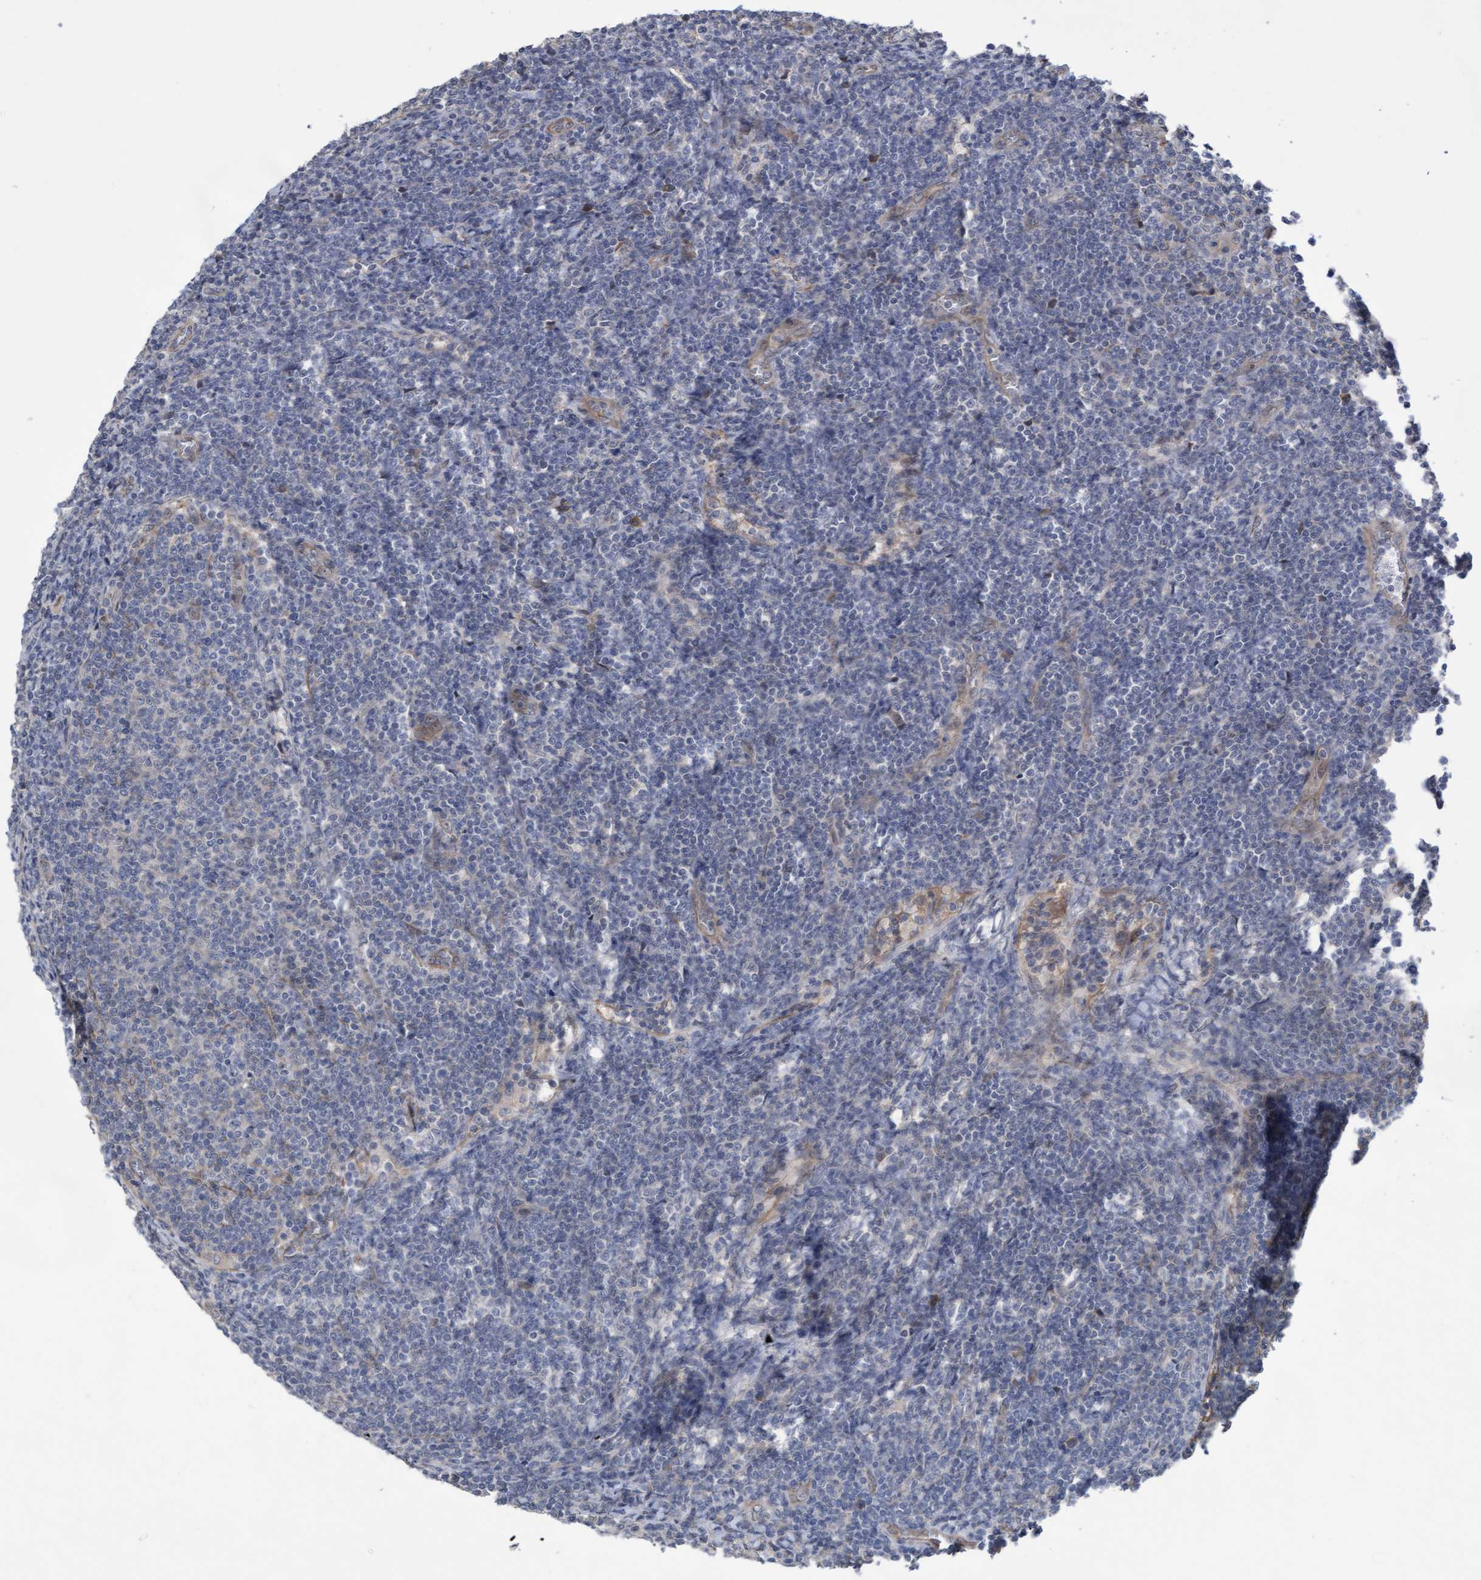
{"staining": {"intensity": "negative", "quantity": "none", "location": "none"}, "tissue": "lymphoma", "cell_type": "Tumor cells", "image_type": "cancer", "snomed": [{"axis": "morphology", "description": "Malignant lymphoma, non-Hodgkin's type, Low grade"}, {"axis": "topography", "description": "Lymph node"}], "caption": "DAB immunohistochemical staining of human malignant lymphoma, non-Hodgkin's type (low-grade) shows no significant expression in tumor cells.", "gene": "COBL", "patient": {"sex": "male", "age": 66}}